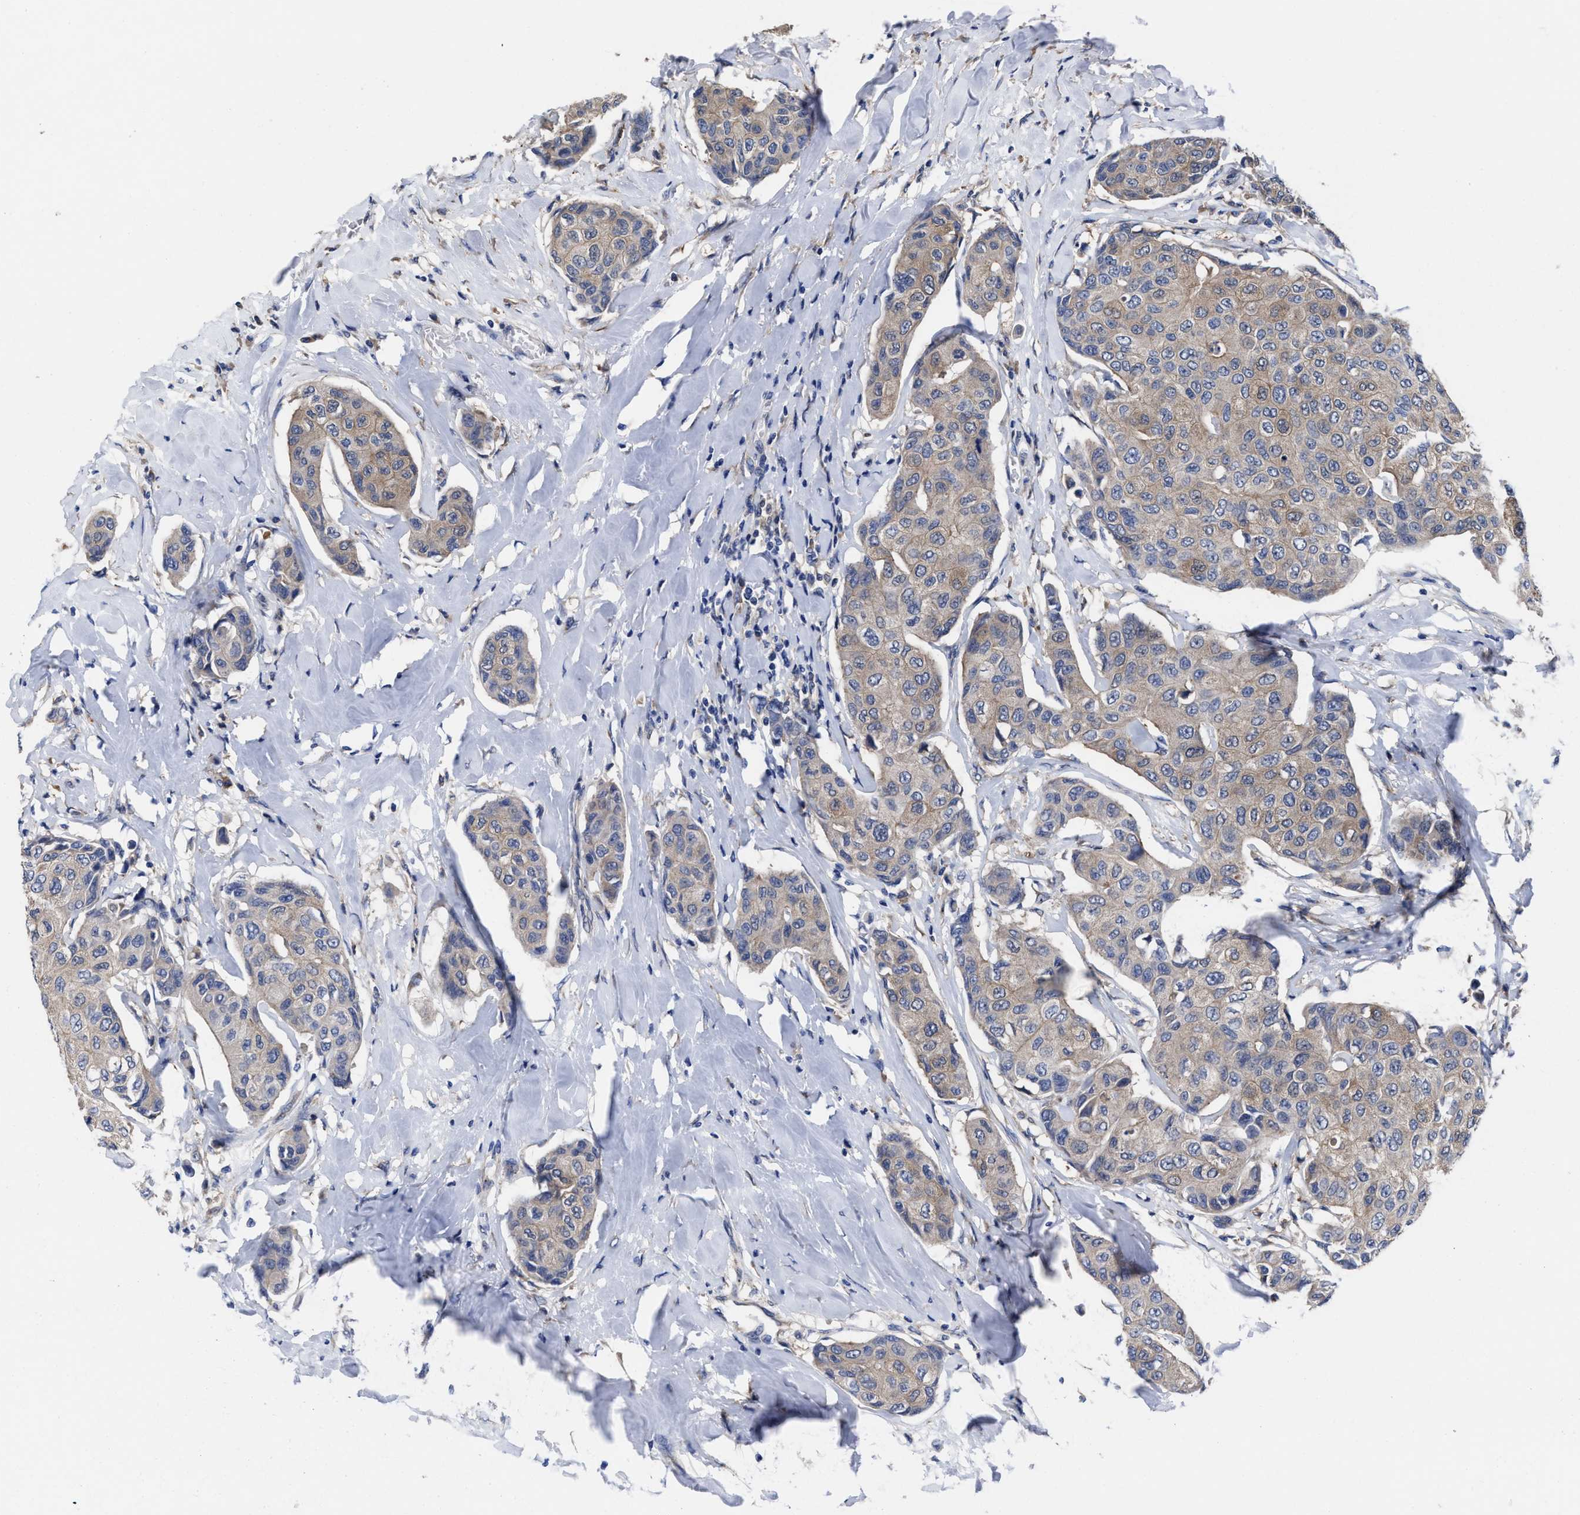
{"staining": {"intensity": "weak", "quantity": "25%-75%", "location": "cytoplasmic/membranous"}, "tissue": "breast cancer", "cell_type": "Tumor cells", "image_type": "cancer", "snomed": [{"axis": "morphology", "description": "Duct carcinoma"}, {"axis": "topography", "description": "Breast"}], "caption": "An image showing weak cytoplasmic/membranous staining in approximately 25%-75% of tumor cells in breast infiltrating ductal carcinoma, as visualized by brown immunohistochemical staining.", "gene": "TXNDC17", "patient": {"sex": "female", "age": 80}}